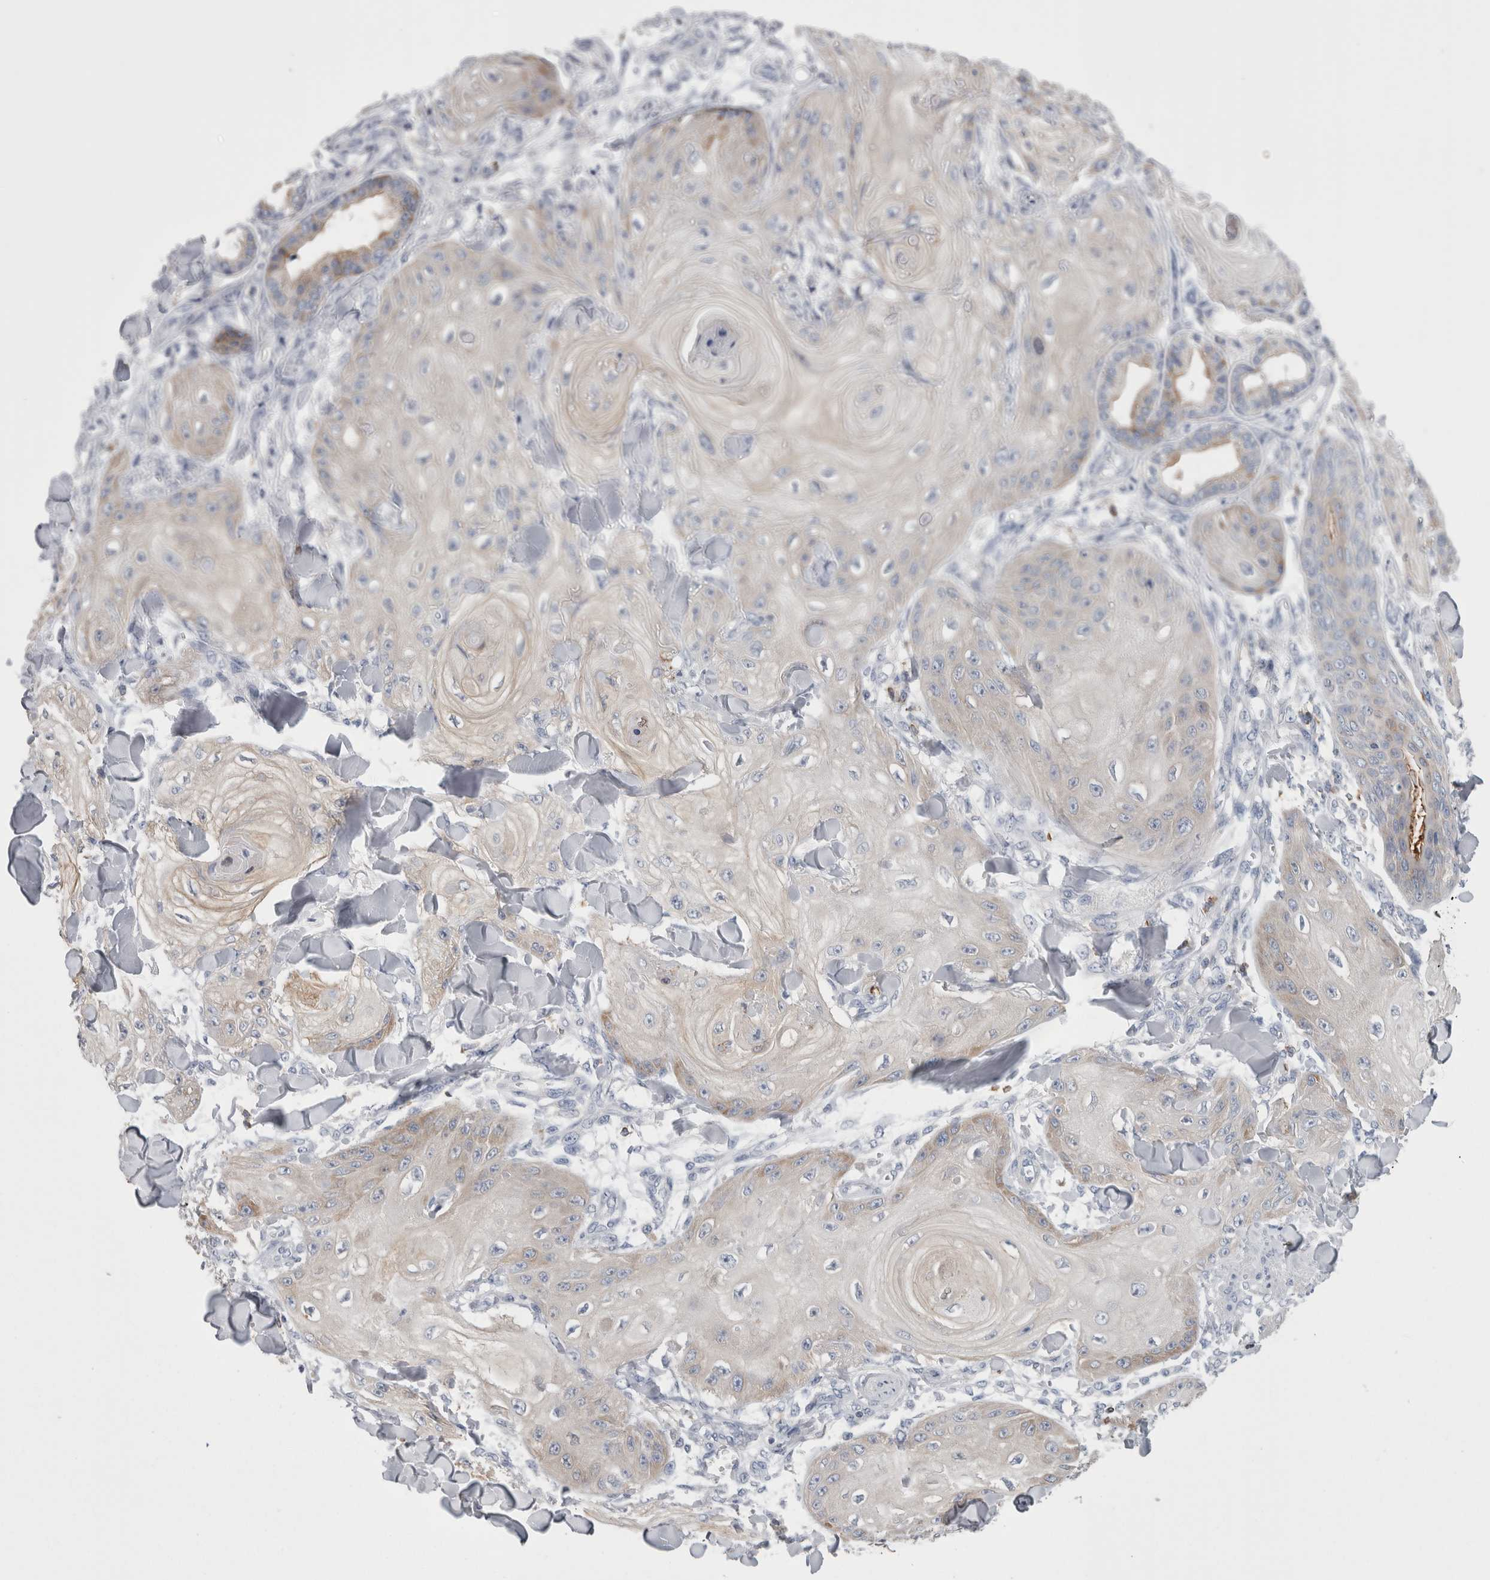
{"staining": {"intensity": "negative", "quantity": "none", "location": "none"}, "tissue": "skin cancer", "cell_type": "Tumor cells", "image_type": "cancer", "snomed": [{"axis": "morphology", "description": "Squamous cell carcinoma, NOS"}, {"axis": "topography", "description": "Skin"}], "caption": "The immunohistochemistry histopathology image has no significant positivity in tumor cells of squamous cell carcinoma (skin) tissue.", "gene": "DCTN6", "patient": {"sex": "male", "age": 74}}